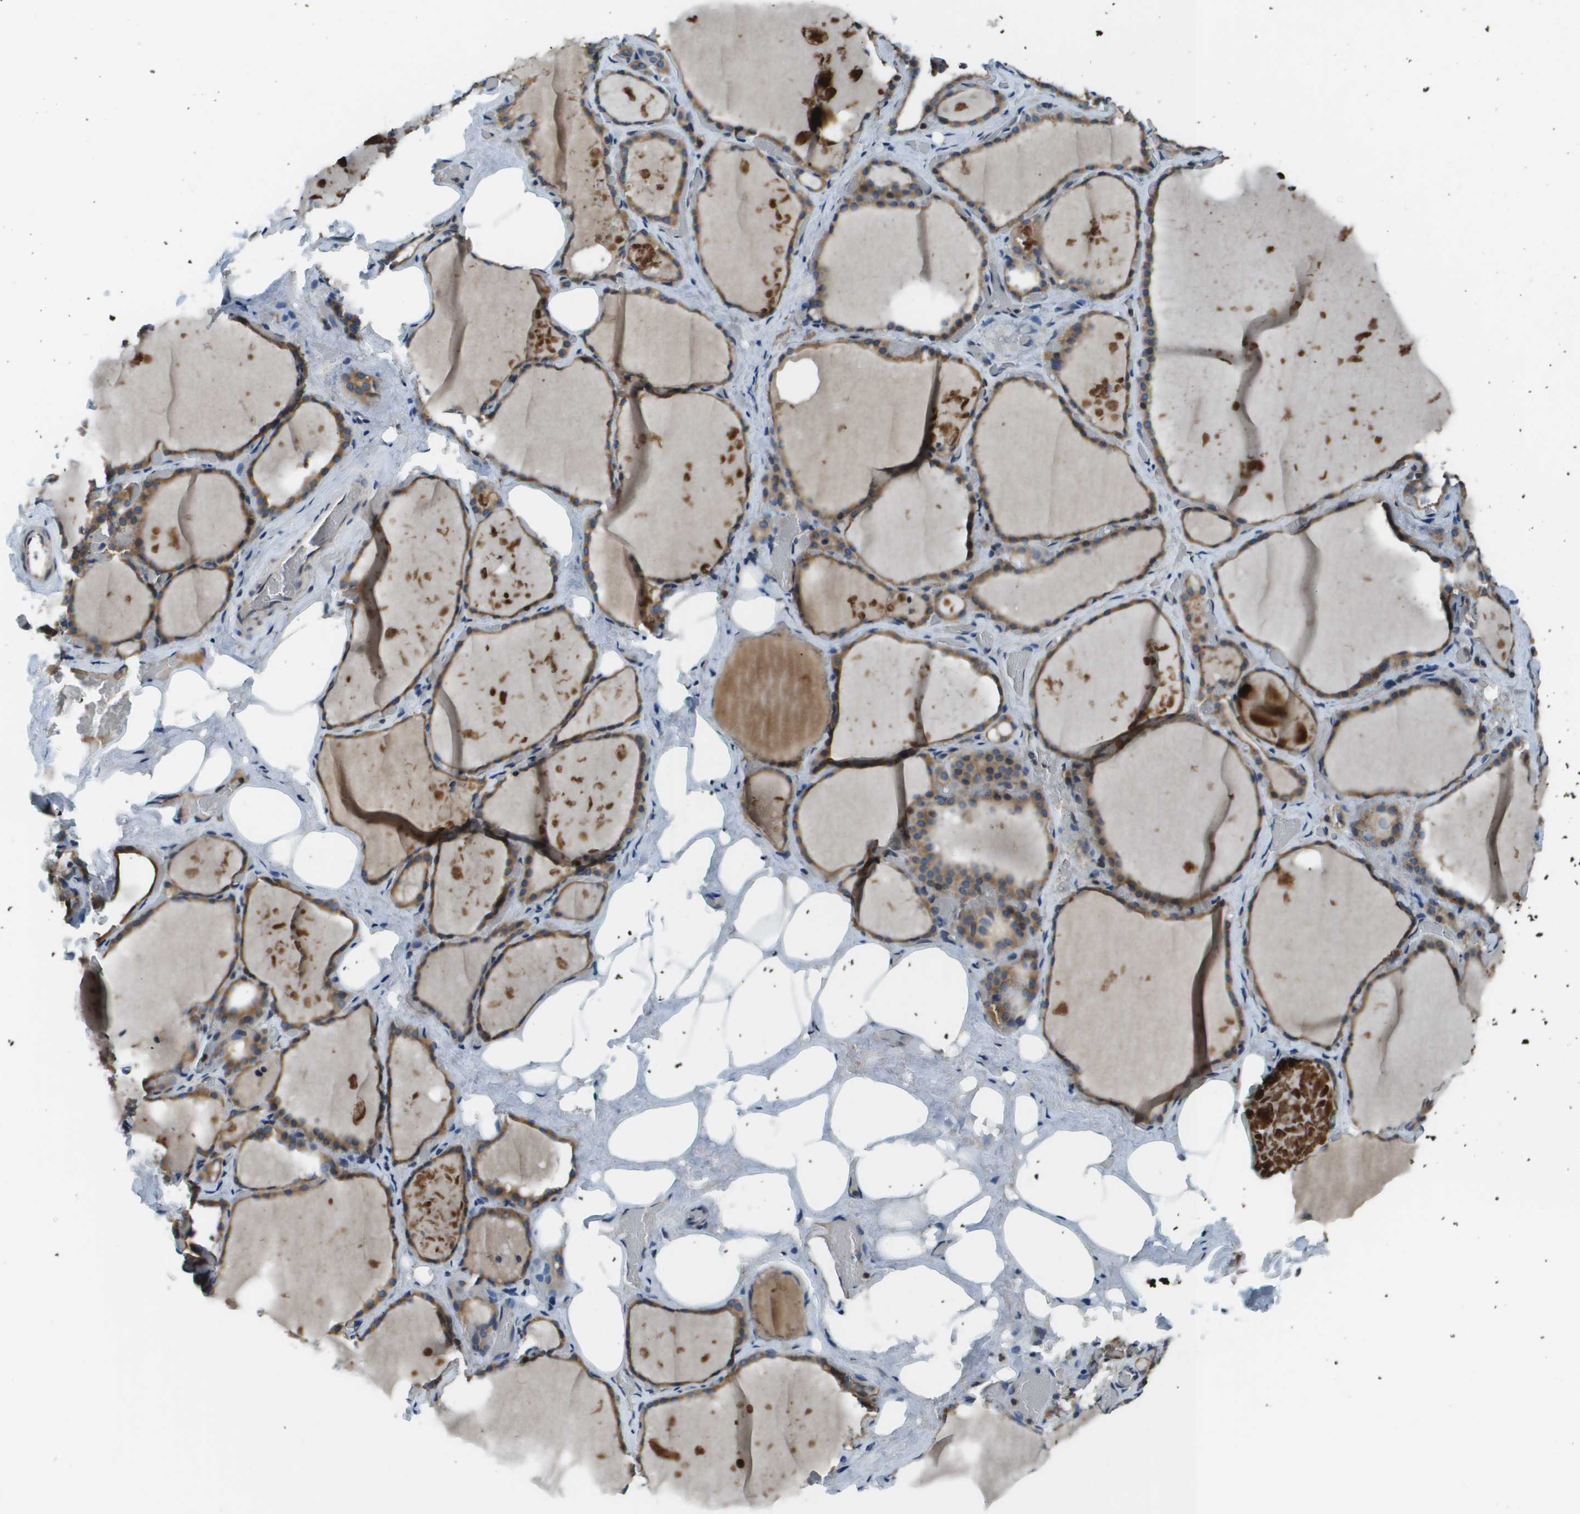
{"staining": {"intensity": "moderate", "quantity": ">75%", "location": "cytoplasmic/membranous"}, "tissue": "thyroid gland", "cell_type": "Glandular cells", "image_type": "normal", "snomed": [{"axis": "morphology", "description": "Normal tissue, NOS"}, {"axis": "topography", "description": "Thyroid gland"}], "caption": "Glandular cells display medium levels of moderate cytoplasmic/membranous expression in approximately >75% of cells in unremarkable human thyroid gland. (IHC, brightfield microscopy, high magnification).", "gene": "EIF3B", "patient": {"sex": "male", "age": 61}}